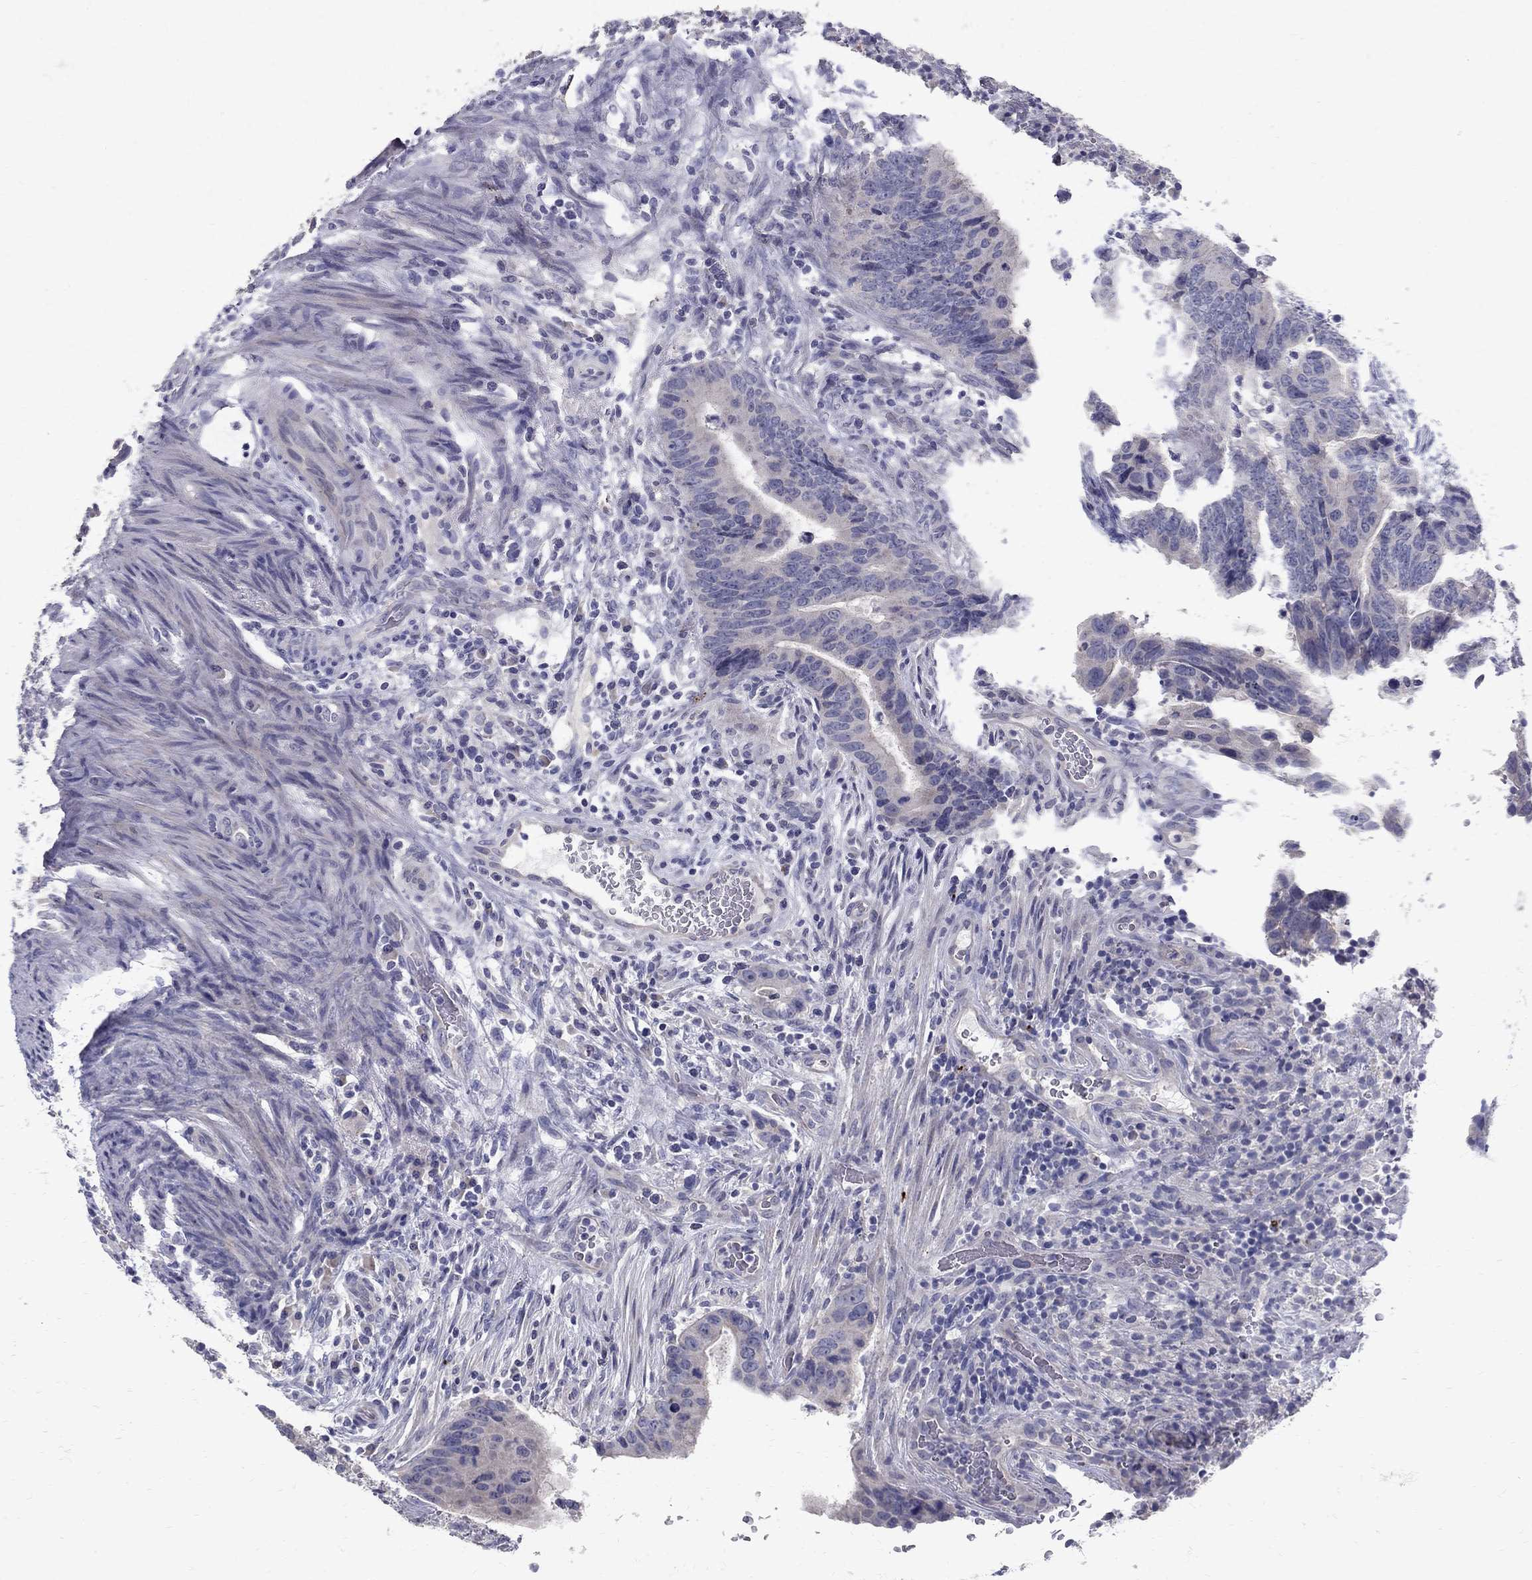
{"staining": {"intensity": "negative", "quantity": "none", "location": "none"}, "tissue": "colorectal cancer", "cell_type": "Tumor cells", "image_type": "cancer", "snomed": [{"axis": "morphology", "description": "Adenocarcinoma, NOS"}, {"axis": "topography", "description": "Colon"}], "caption": "An IHC histopathology image of colorectal cancer (adenocarcinoma) is shown. There is no staining in tumor cells of colorectal cancer (adenocarcinoma).", "gene": "TP53TG5", "patient": {"sex": "female", "age": 56}}